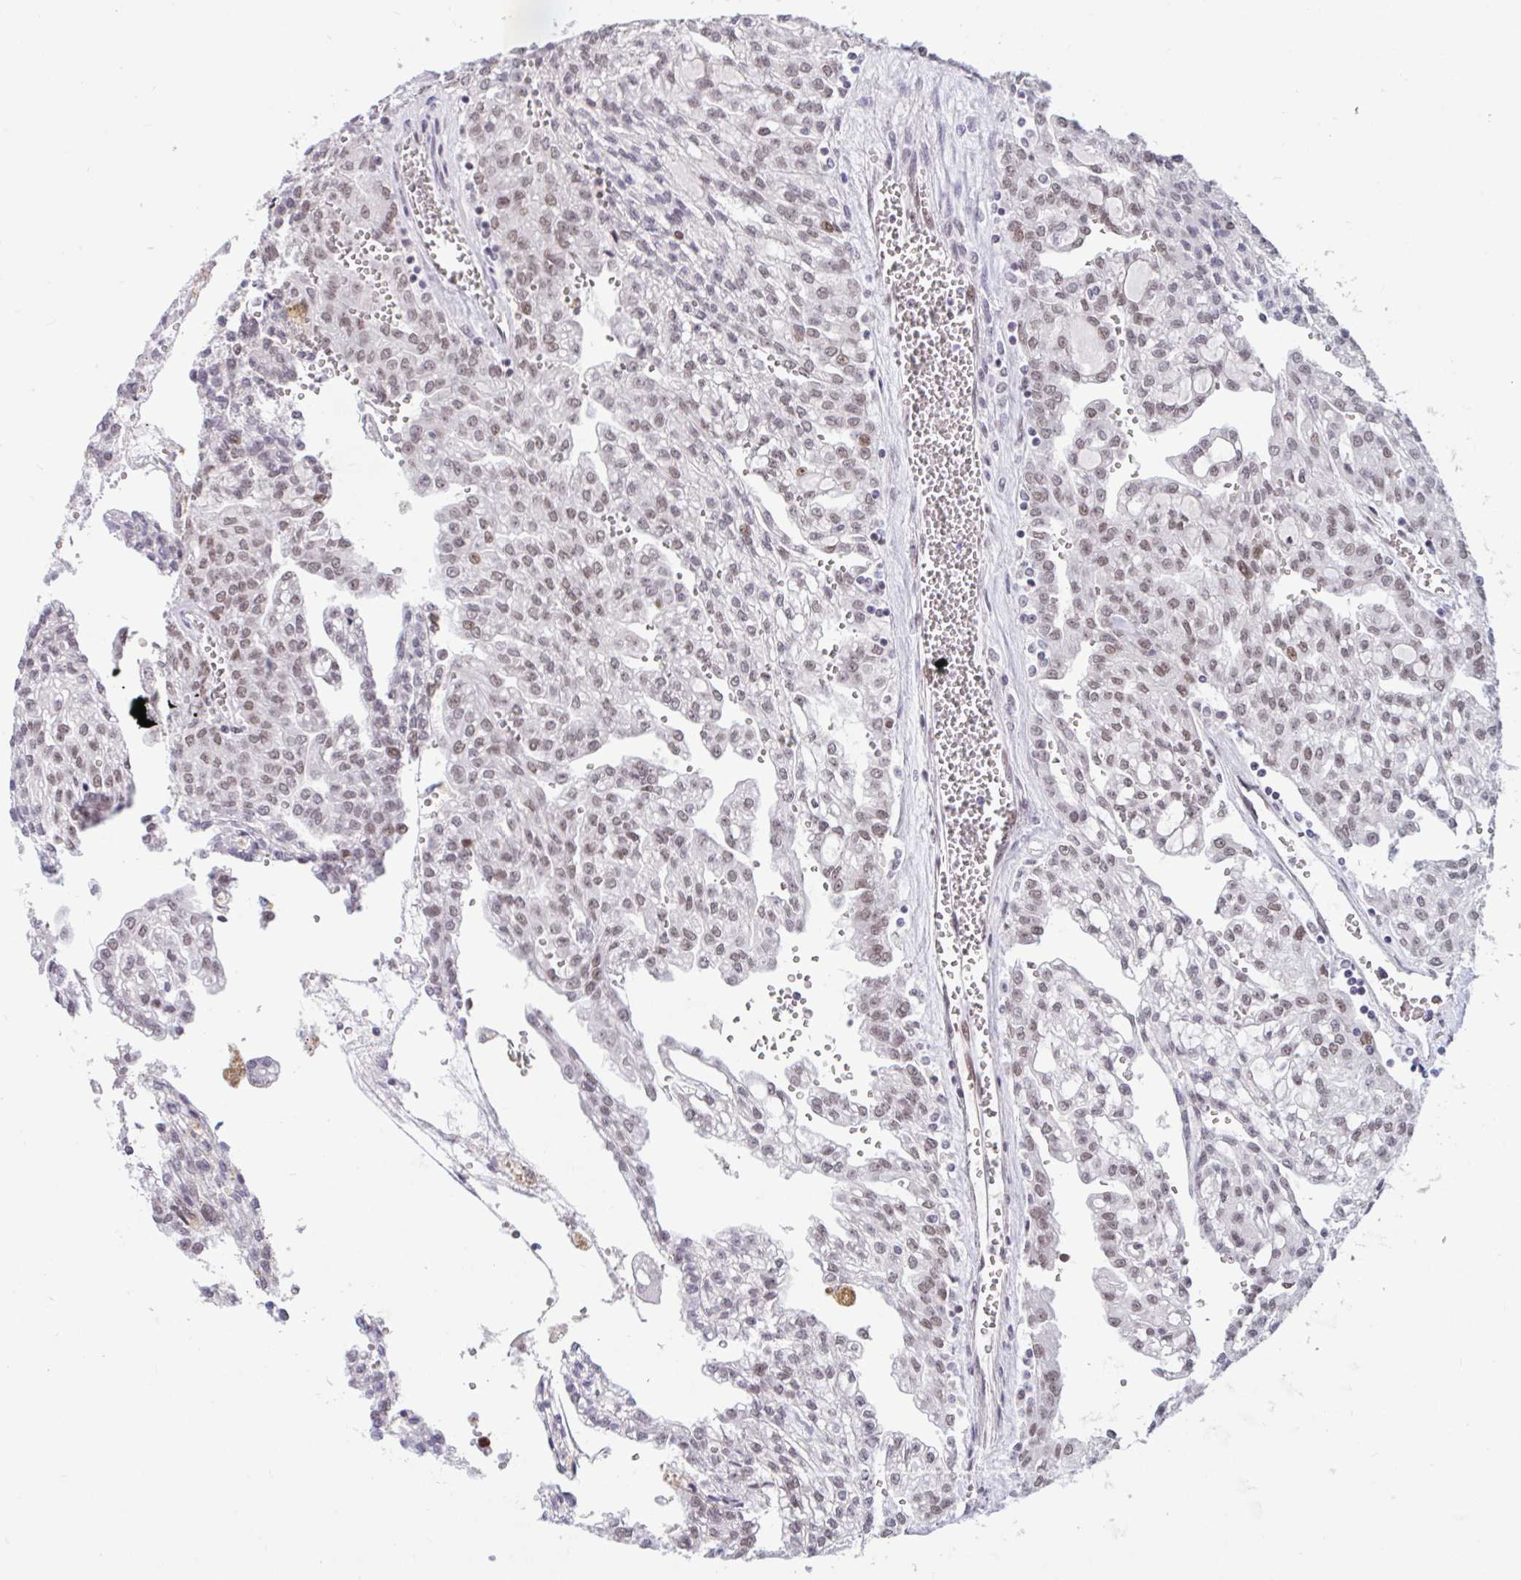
{"staining": {"intensity": "moderate", "quantity": "25%-75%", "location": "nuclear"}, "tissue": "renal cancer", "cell_type": "Tumor cells", "image_type": "cancer", "snomed": [{"axis": "morphology", "description": "Adenocarcinoma, NOS"}, {"axis": "topography", "description": "Kidney"}], "caption": "This micrograph exhibits immunohistochemistry (IHC) staining of renal cancer (adenocarcinoma), with medium moderate nuclear positivity in approximately 25%-75% of tumor cells.", "gene": "CBFA2T2", "patient": {"sex": "male", "age": 63}}